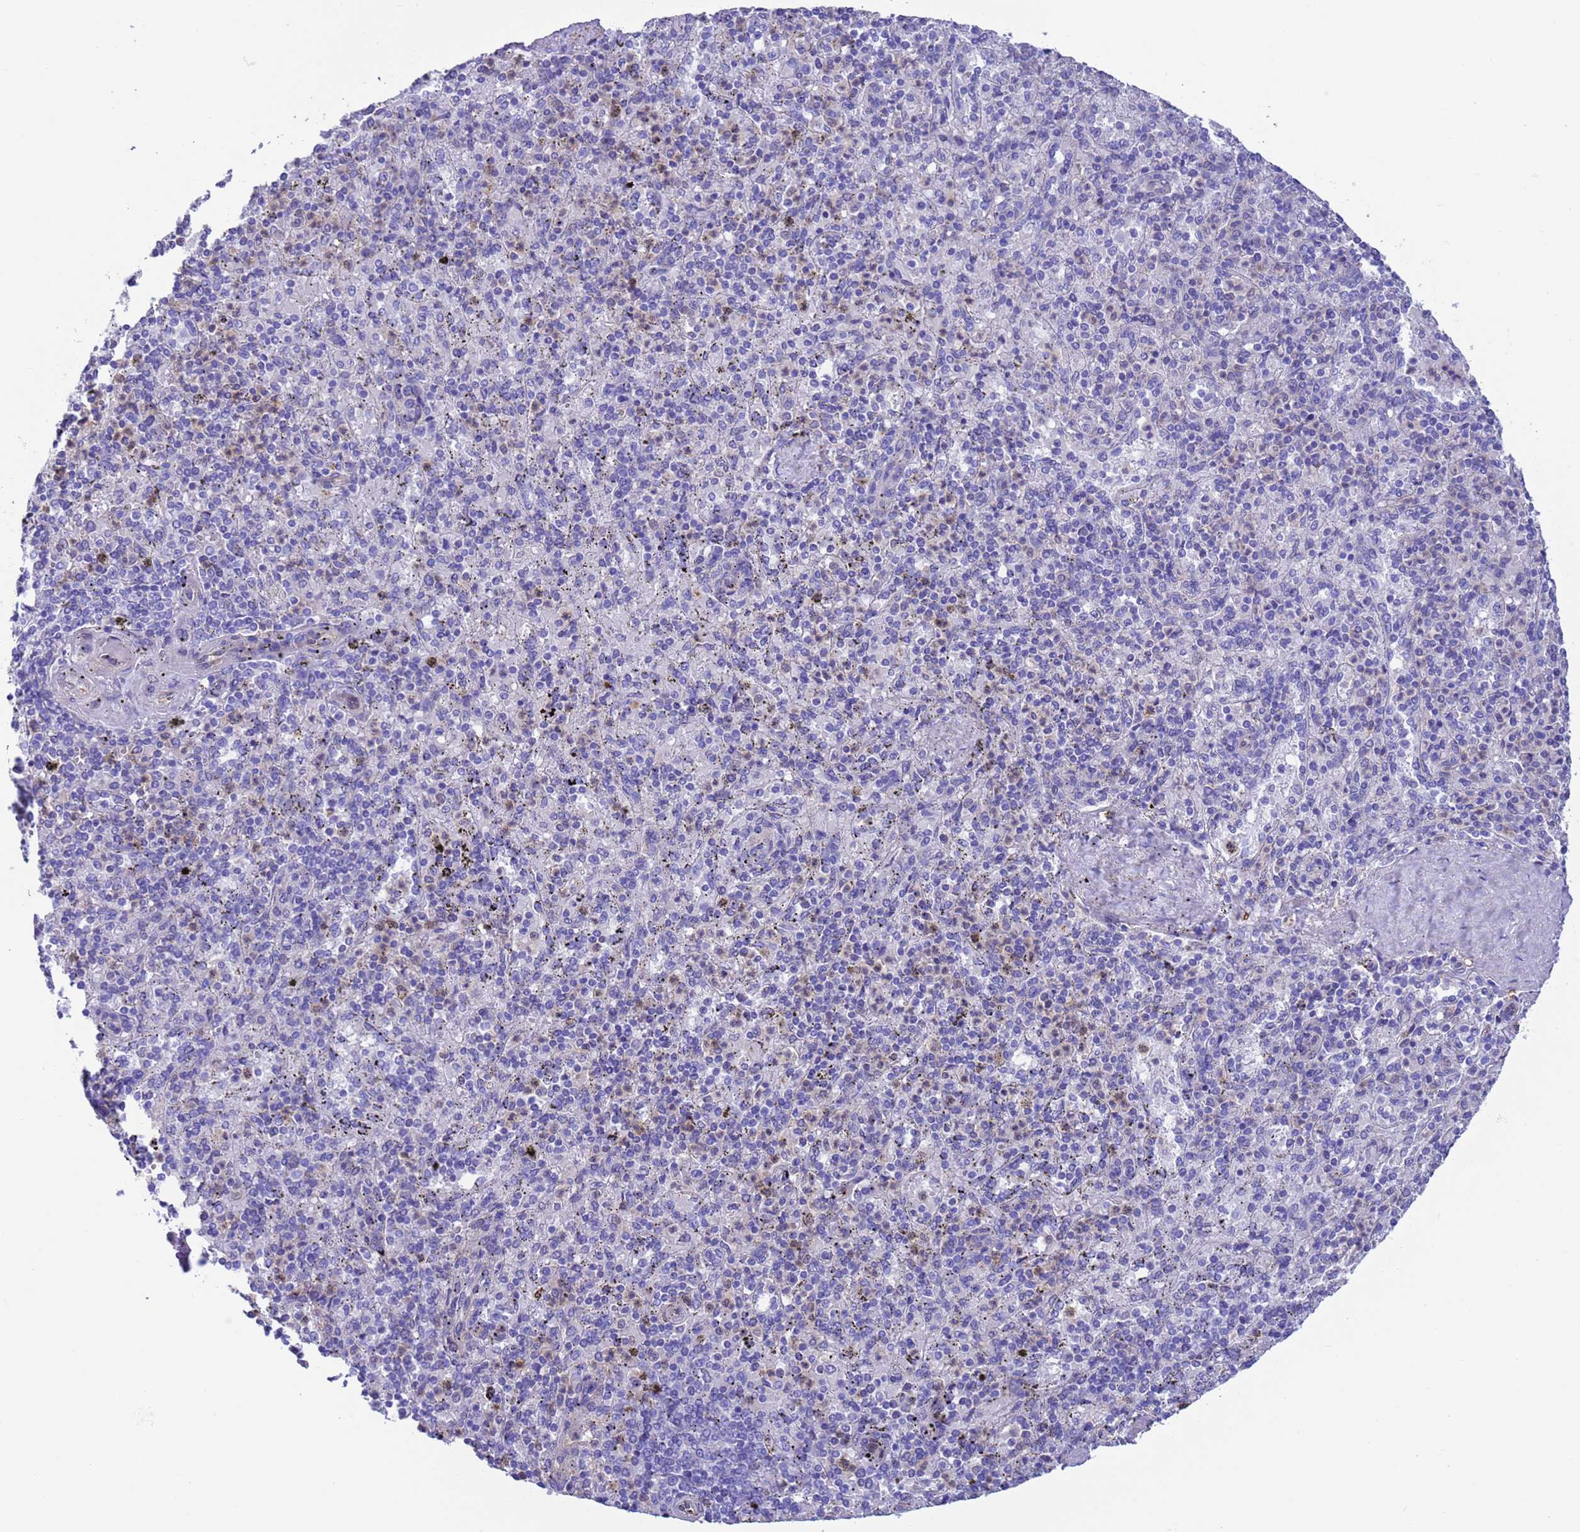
{"staining": {"intensity": "negative", "quantity": "none", "location": "none"}, "tissue": "spleen", "cell_type": "Cells in red pulp", "image_type": "normal", "snomed": [{"axis": "morphology", "description": "Normal tissue, NOS"}, {"axis": "topography", "description": "Spleen"}], "caption": "This micrograph is of benign spleen stained with immunohistochemistry (IHC) to label a protein in brown with the nuclei are counter-stained blue. There is no staining in cells in red pulp. (Brightfield microscopy of DAB IHC at high magnification).", "gene": "C6orf47", "patient": {"sex": "male", "age": 82}}